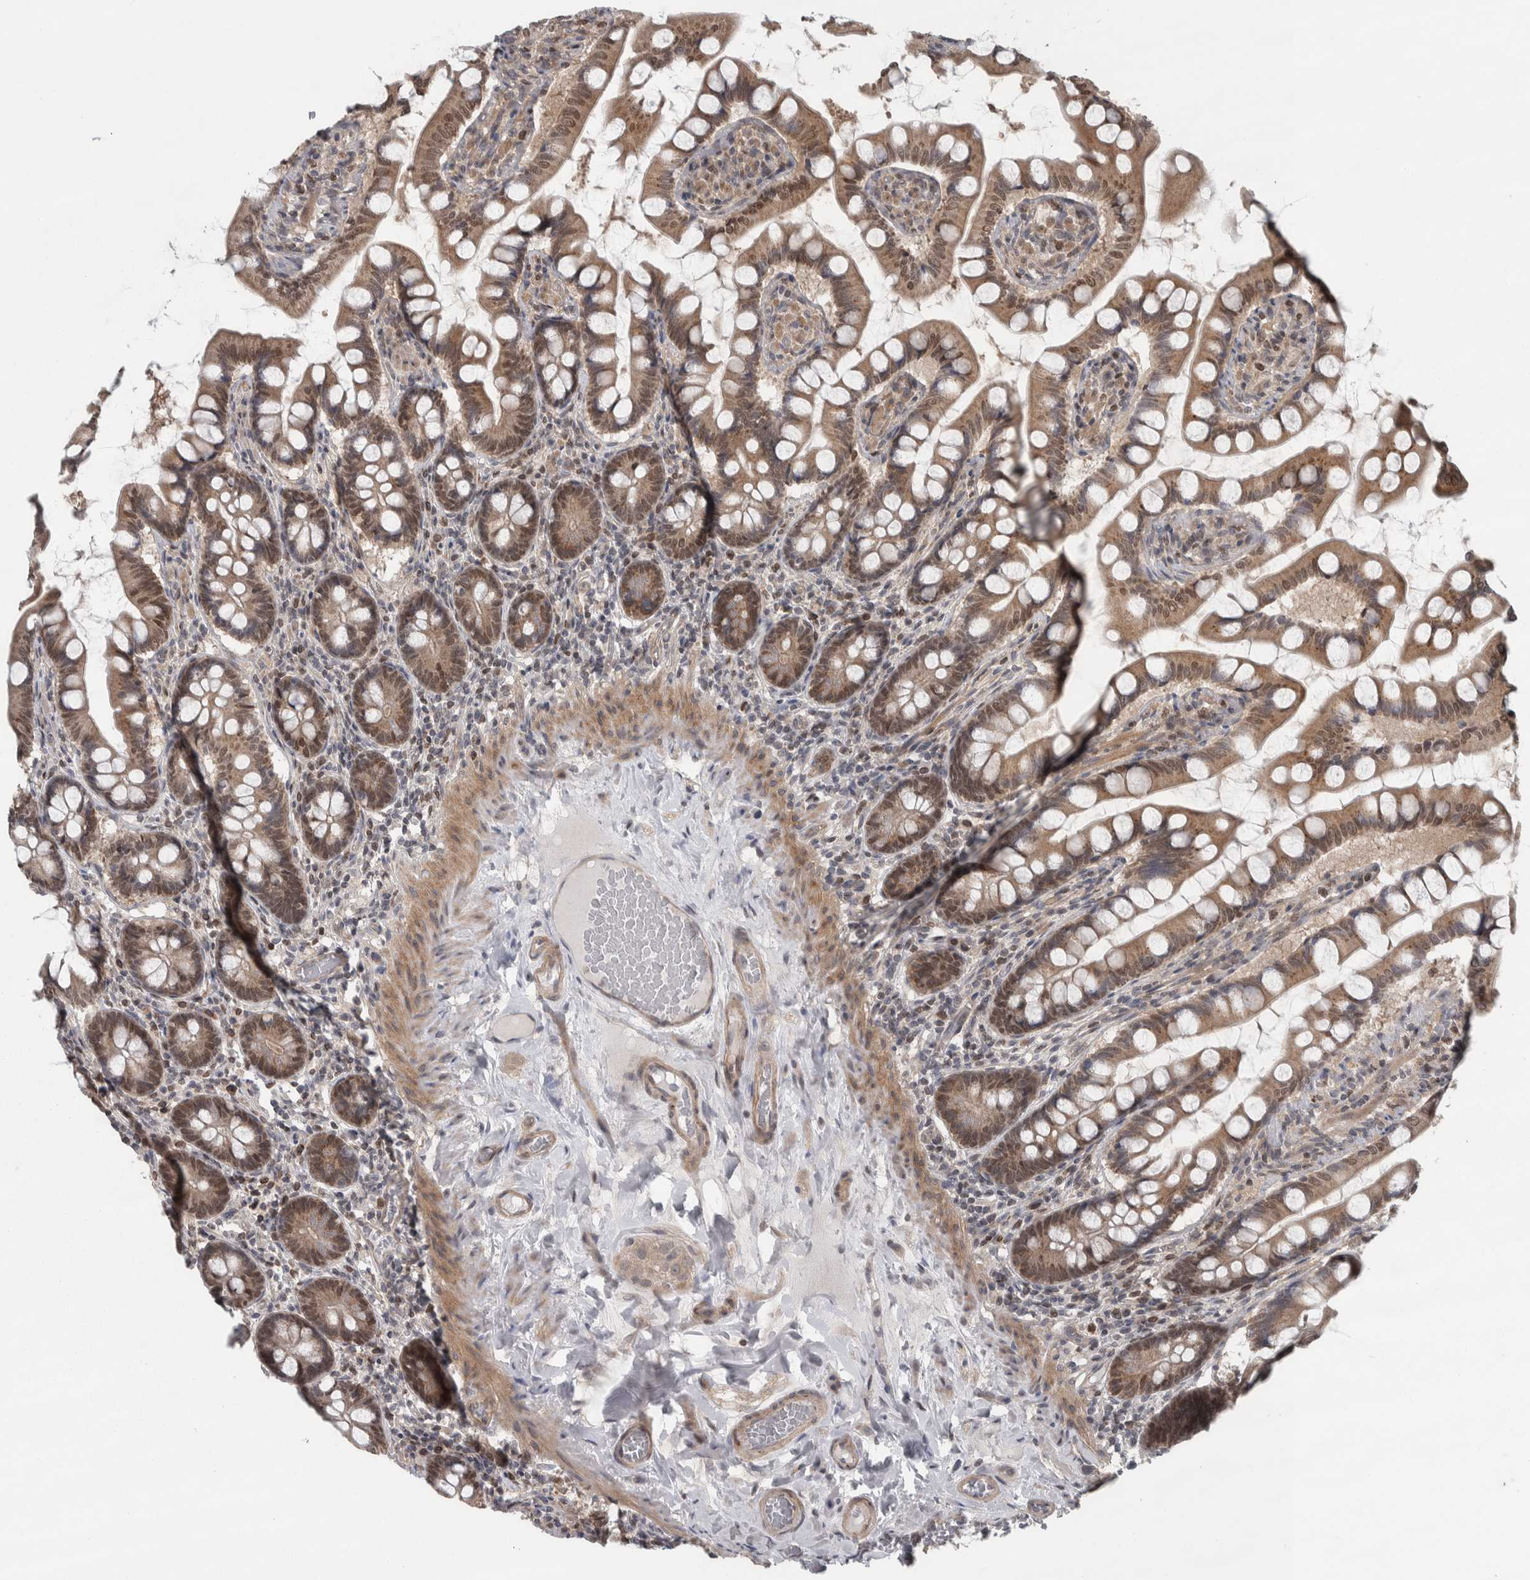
{"staining": {"intensity": "moderate", "quantity": ">75%", "location": "cytoplasmic/membranous,nuclear"}, "tissue": "small intestine", "cell_type": "Glandular cells", "image_type": "normal", "snomed": [{"axis": "morphology", "description": "Normal tissue, NOS"}, {"axis": "topography", "description": "Small intestine"}], "caption": "Protein staining by IHC displays moderate cytoplasmic/membranous,nuclear staining in about >75% of glandular cells in normal small intestine. The protein is shown in brown color, while the nuclei are stained blue.", "gene": "CWC27", "patient": {"sex": "male", "age": 41}}